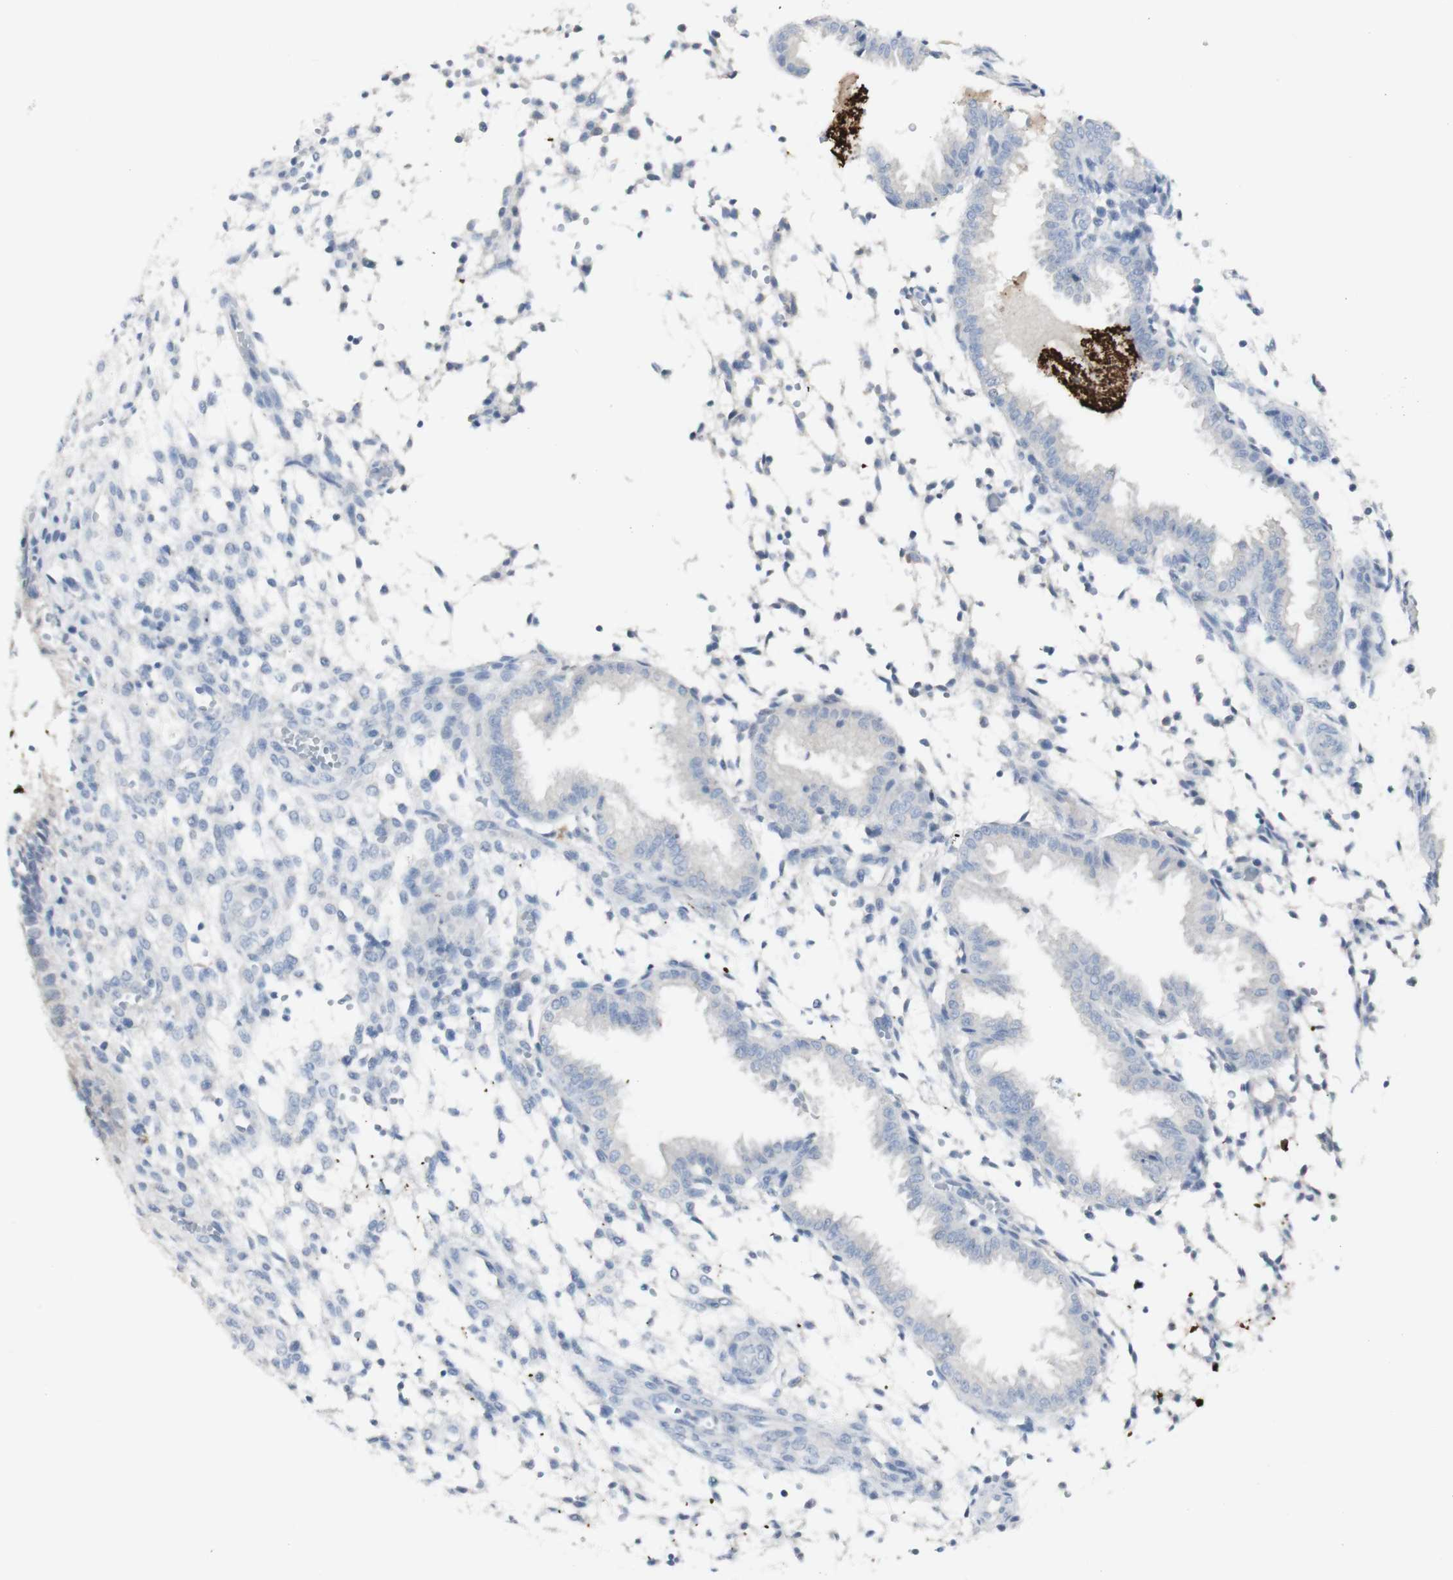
{"staining": {"intensity": "negative", "quantity": "none", "location": "none"}, "tissue": "endometrium", "cell_type": "Cells in endometrial stroma", "image_type": "normal", "snomed": [{"axis": "morphology", "description": "Normal tissue, NOS"}, {"axis": "topography", "description": "Endometrium"}], "caption": "The photomicrograph exhibits no significant expression in cells in endometrial stroma of endometrium.", "gene": "CD207", "patient": {"sex": "female", "age": 33}}